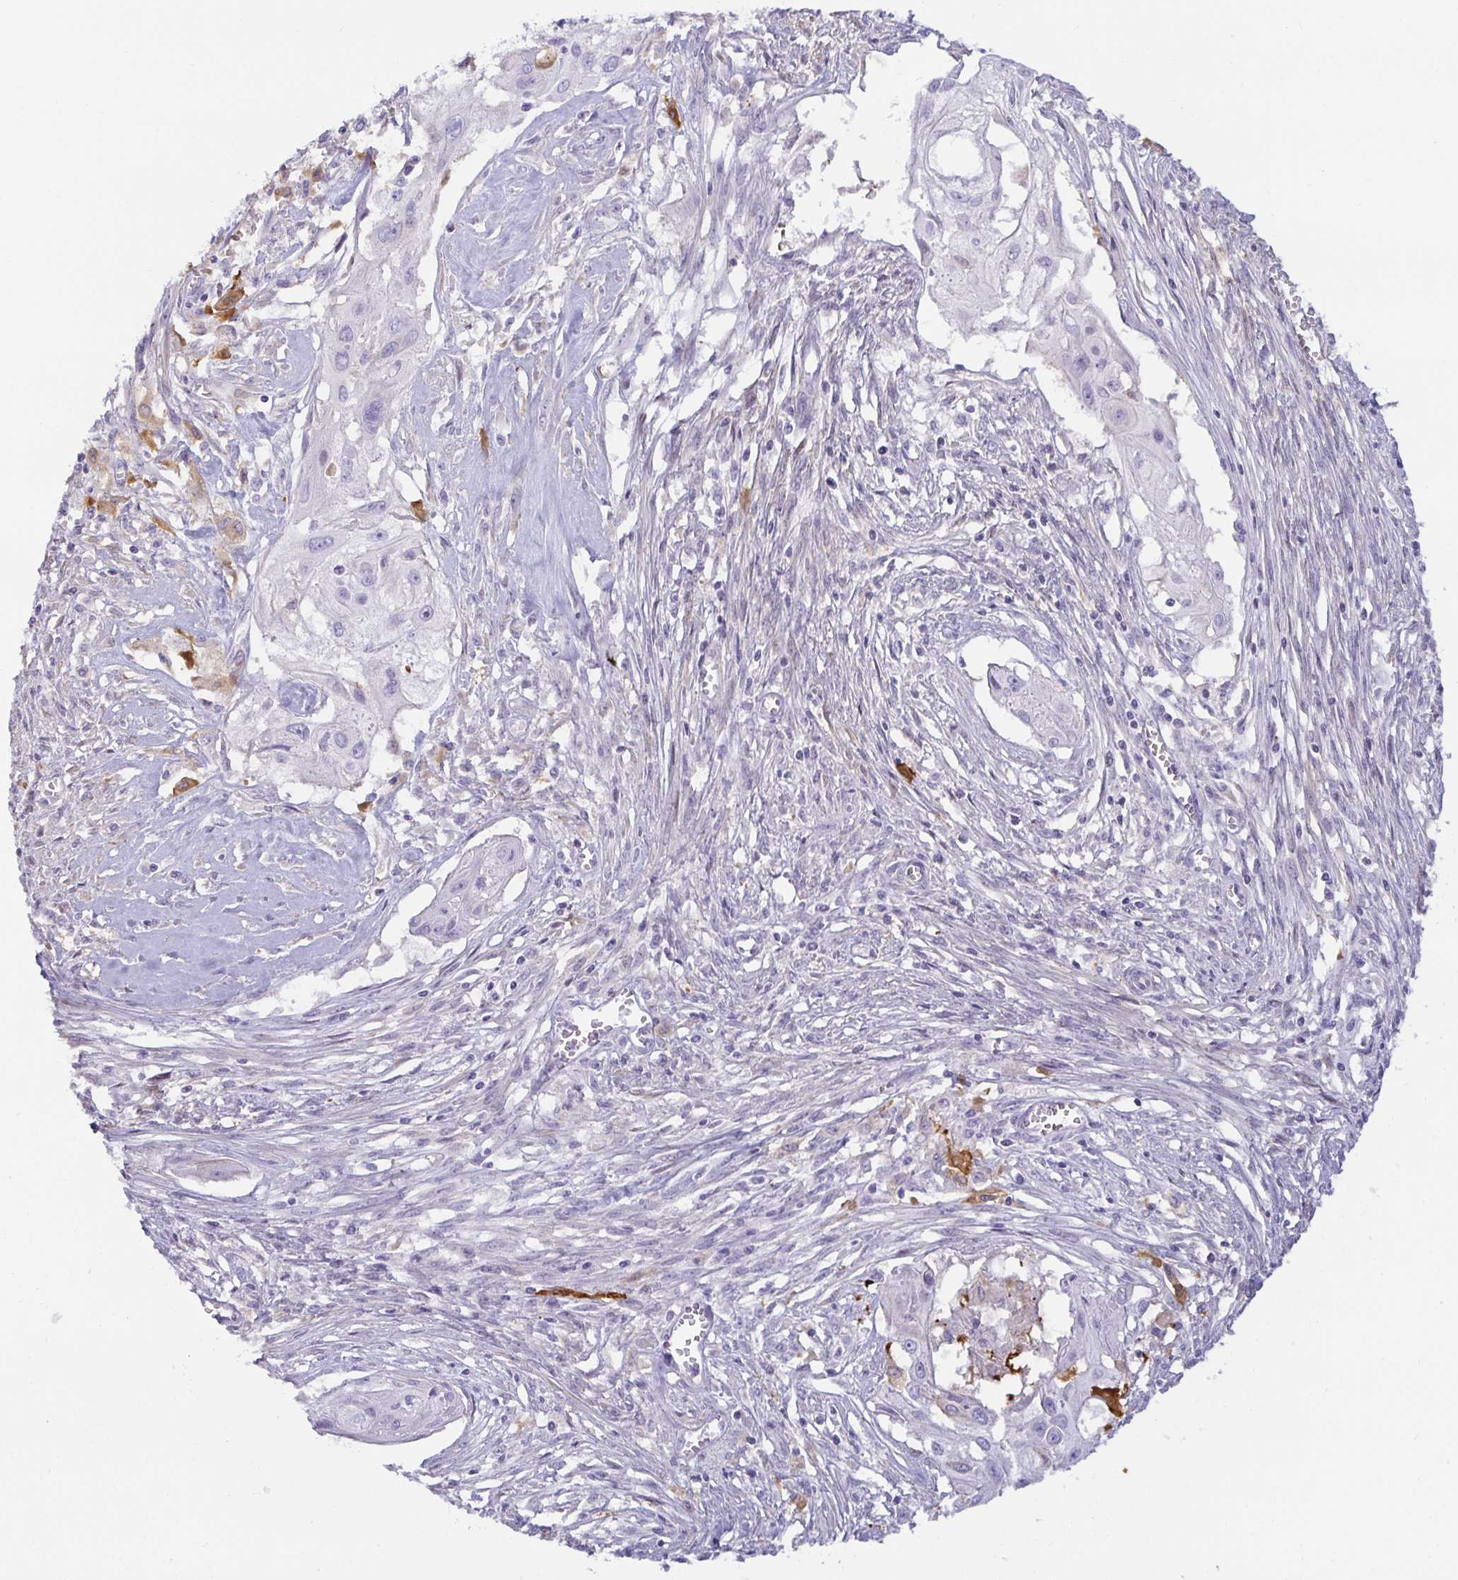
{"staining": {"intensity": "negative", "quantity": "none", "location": "none"}, "tissue": "cervical cancer", "cell_type": "Tumor cells", "image_type": "cancer", "snomed": [{"axis": "morphology", "description": "Squamous cell carcinoma, NOS"}, {"axis": "topography", "description": "Cervix"}], "caption": "This is a photomicrograph of immunohistochemistry (IHC) staining of cervical cancer, which shows no staining in tumor cells.", "gene": "SPAG4", "patient": {"sex": "female", "age": 49}}